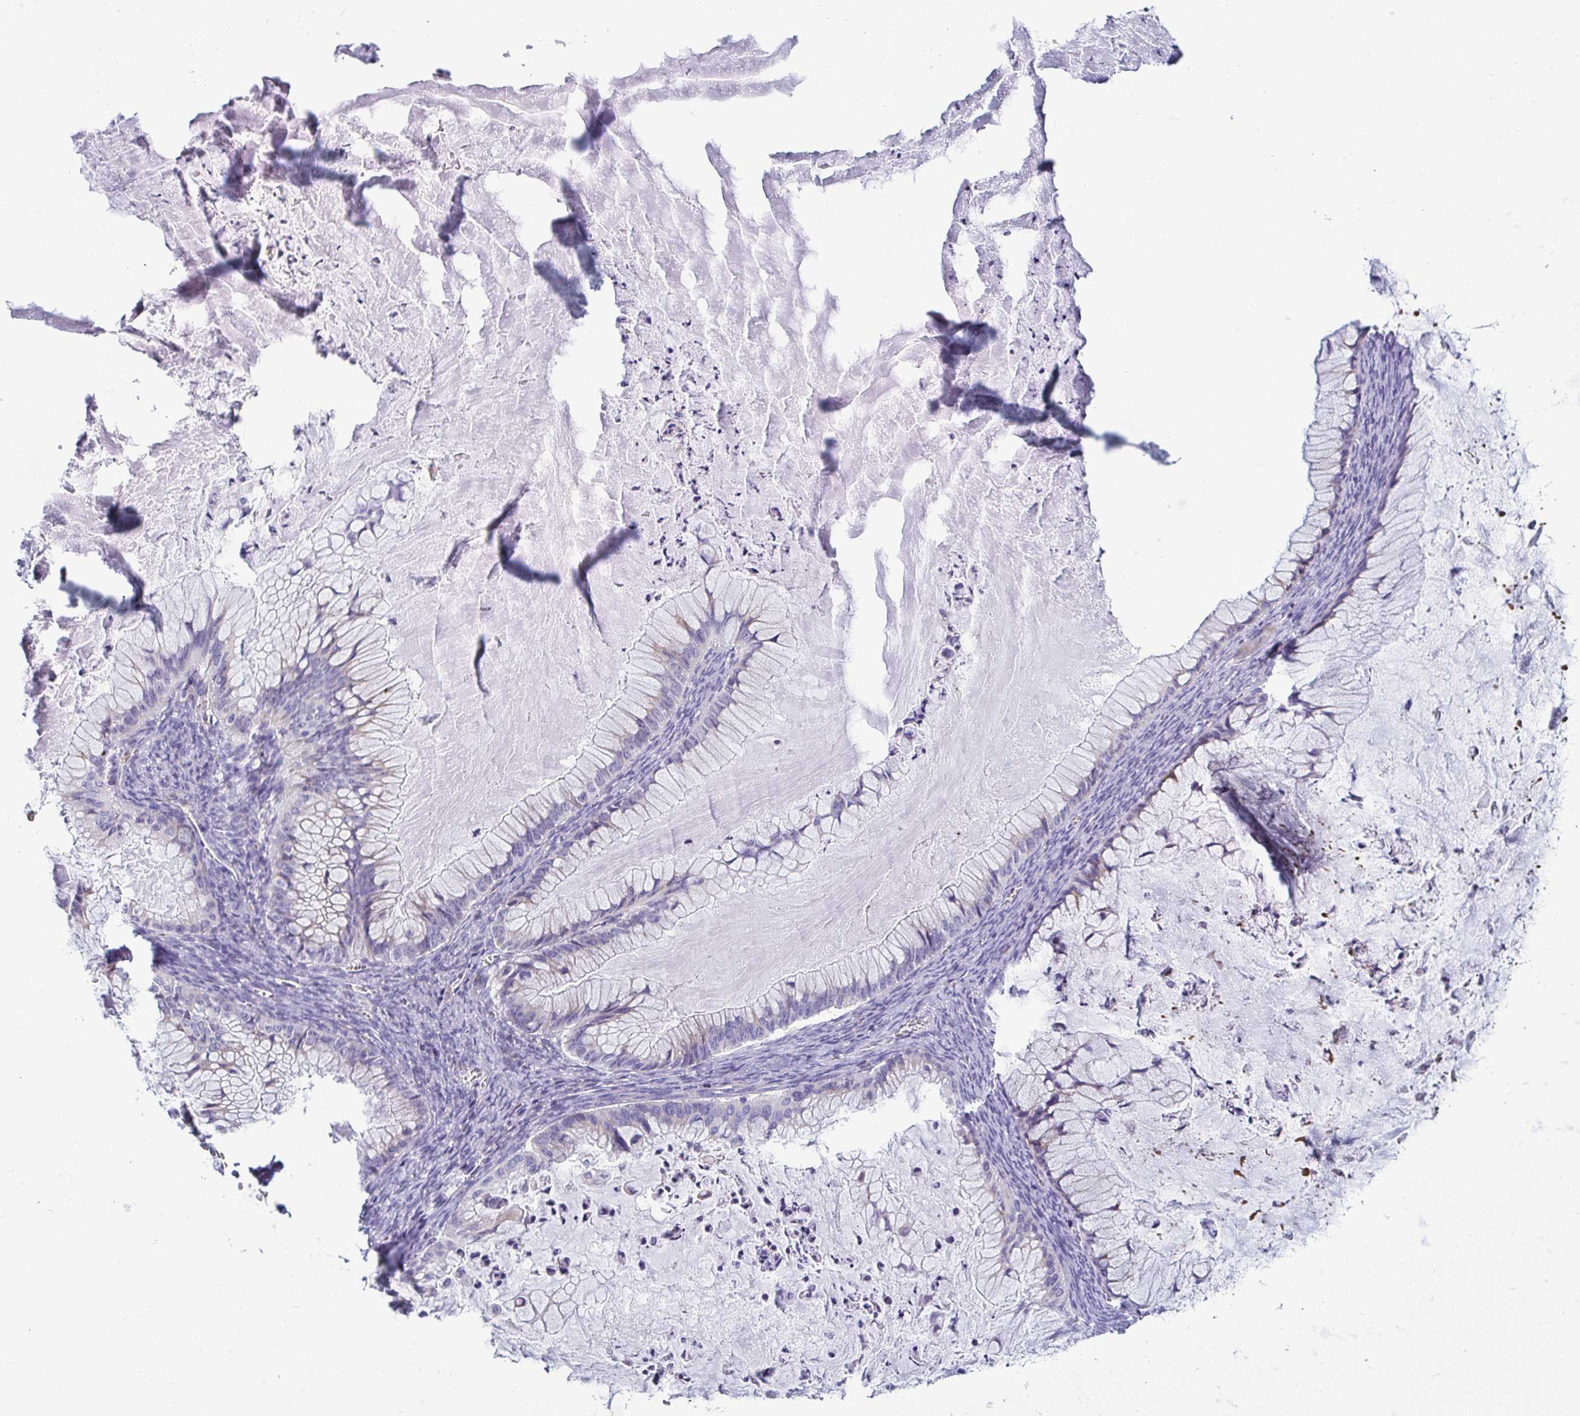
{"staining": {"intensity": "negative", "quantity": "none", "location": "none"}, "tissue": "ovarian cancer", "cell_type": "Tumor cells", "image_type": "cancer", "snomed": [{"axis": "morphology", "description": "Cystadenocarcinoma, mucinous, NOS"}, {"axis": "topography", "description": "Ovary"}], "caption": "Immunohistochemistry (IHC) photomicrograph of human ovarian mucinous cystadenocarcinoma stained for a protein (brown), which reveals no staining in tumor cells. (IHC, brightfield microscopy, high magnification).", "gene": "TFPI2", "patient": {"sex": "female", "age": 72}}